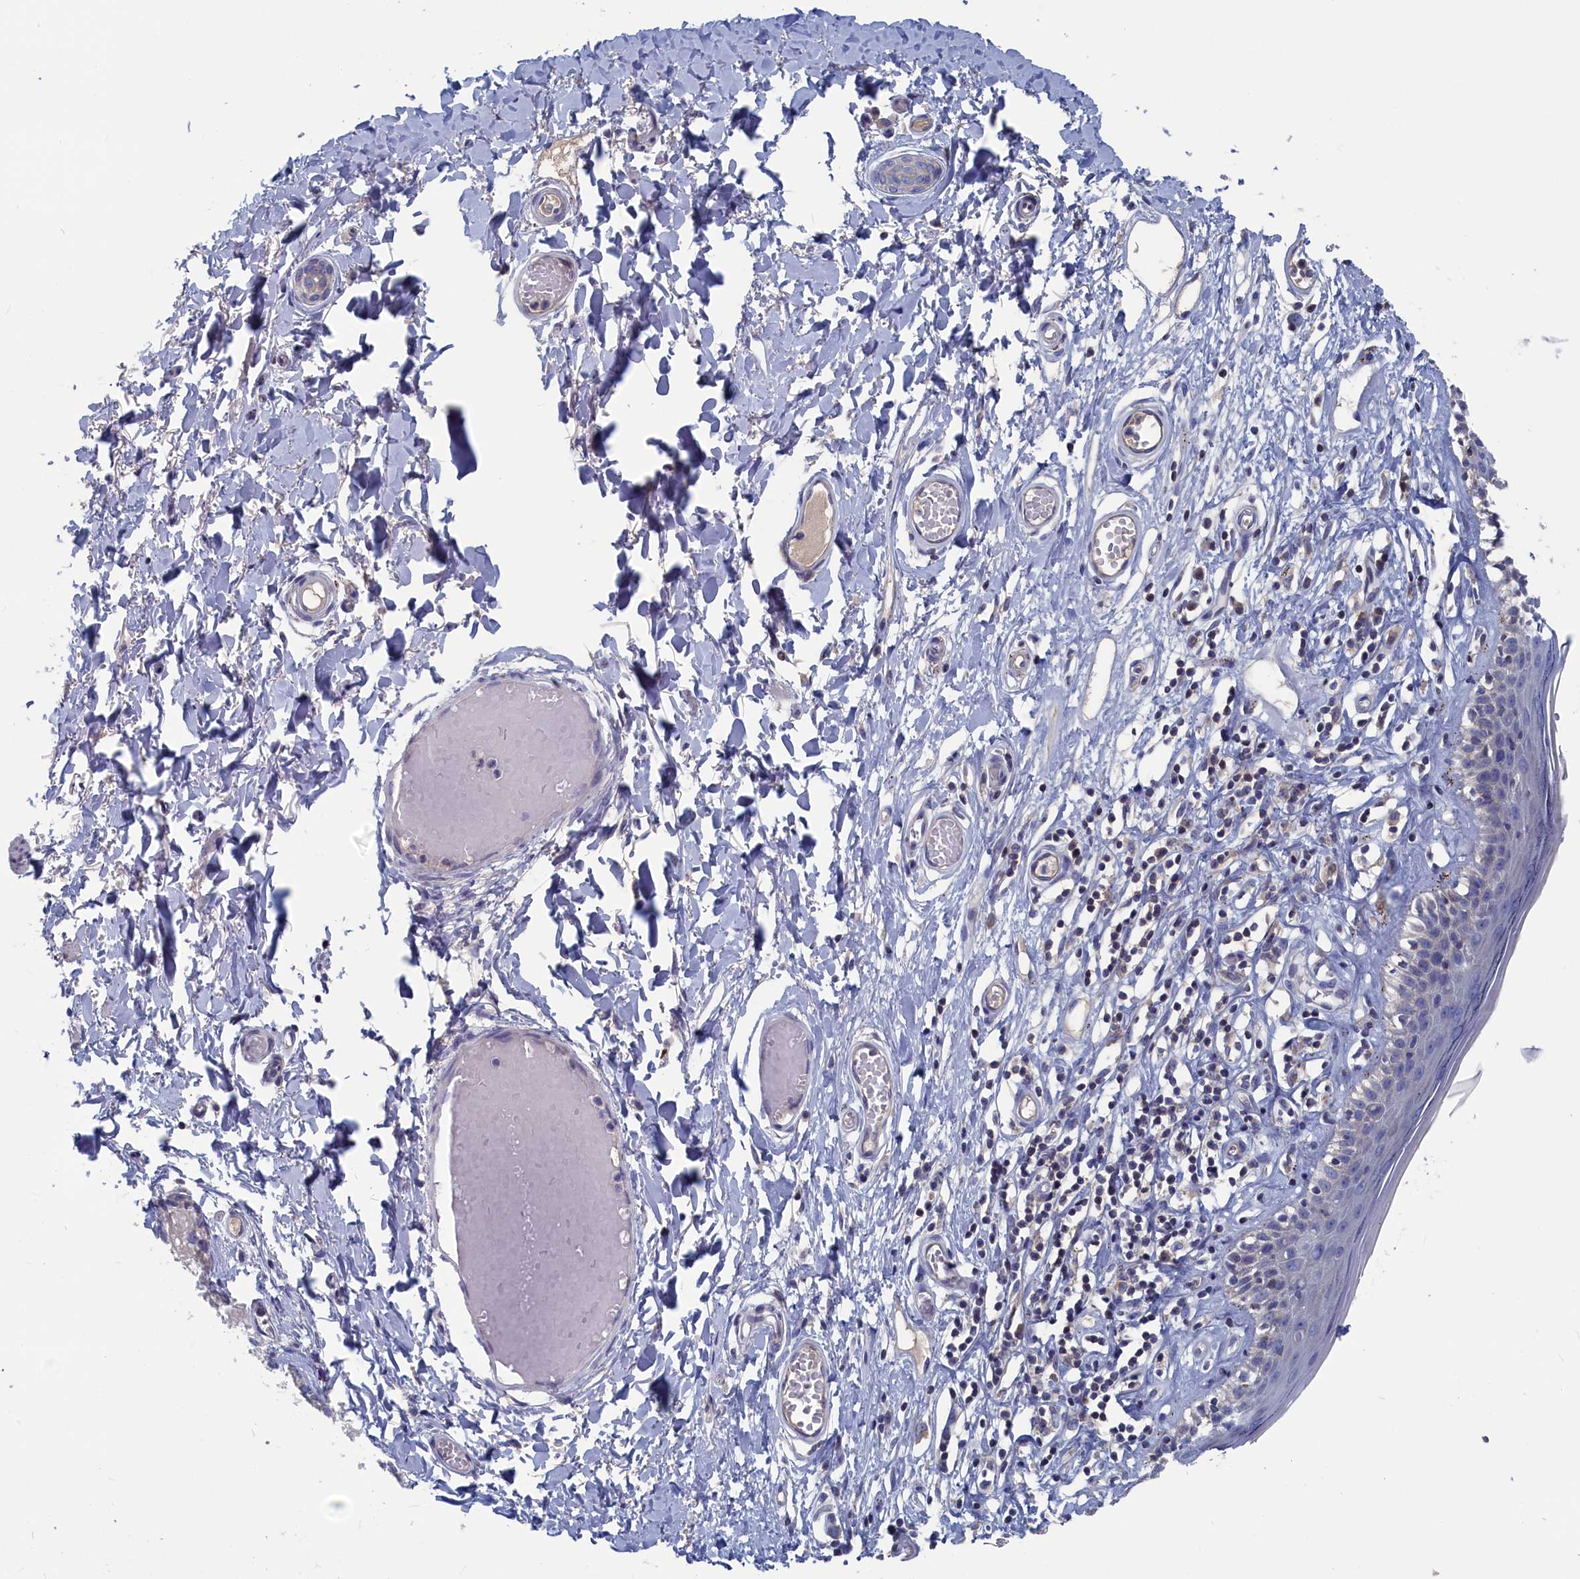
{"staining": {"intensity": "negative", "quantity": "none", "location": "none"}, "tissue": "skin", "cell_type": "Epidermal cells", "image_type": "normal", "snomed": [{"axis": "morphology", "description": "Normal tissue, NOS"}, {"axis": "topography", "description": "Adipose tissue"}, {"axis": "topography", "description": "Vascular tissue"}, {"axis": "topography", "description": "Vulva"}, {"axis": "topography", "description": "Peripheral nerve tissue"}], "caption": "Epidermal cells show no significant staining in benign skin. Nuclei are stained in blue.", "gene": "CEND1", "patient": {"sex": "female", "age": 86}}